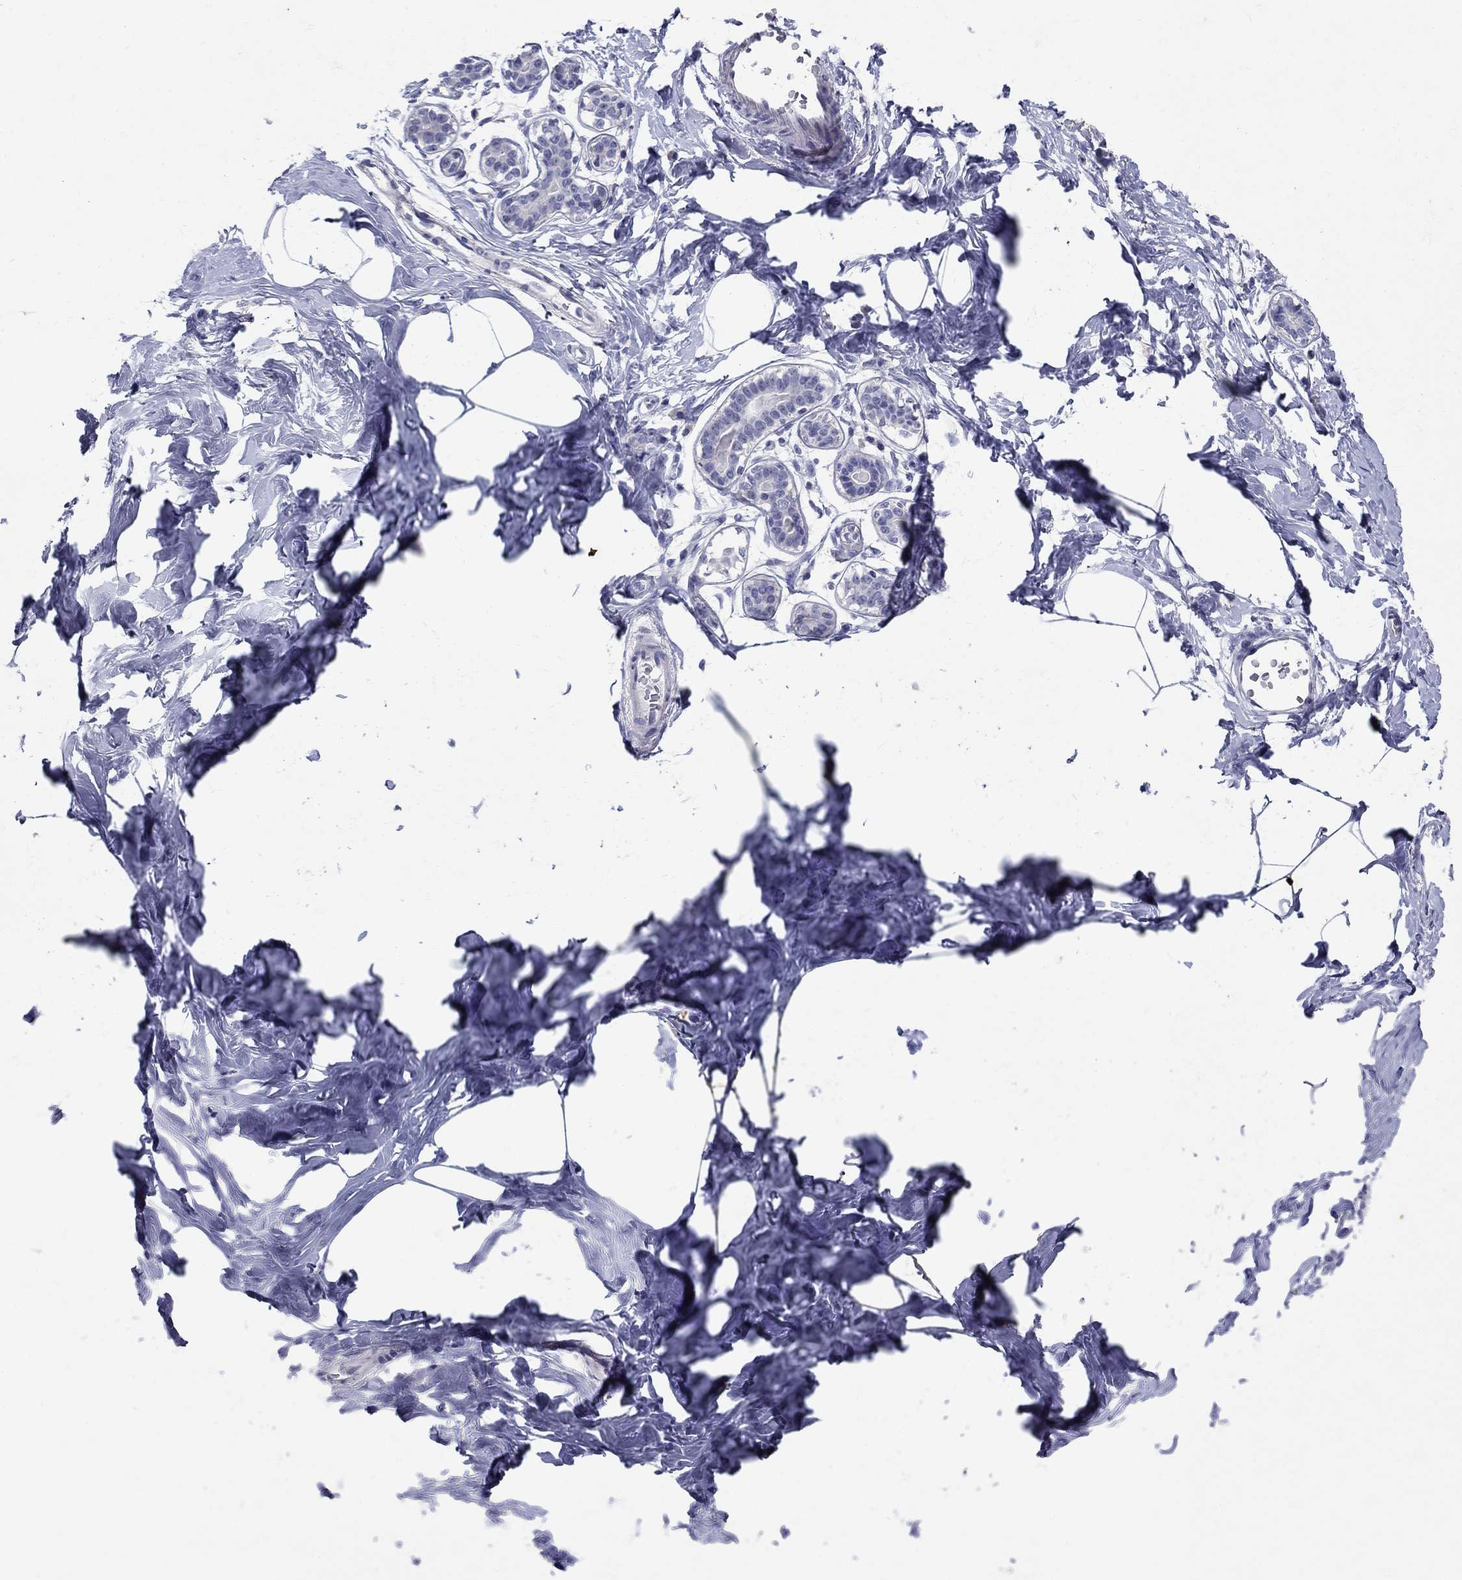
{"staining": {"intensity": "negative", "quantity": "none", "location": "none"}, "tissue": "breast", "cell_type": "Adipocytes", "image_type": "normal", "snomed": [{"axis": "morphology", "description": "Normal tissue, NOS"}, {"axis": "morphology", "description": "Lobular carcinoma, in situ"}, {"axis": "topography", "description": "Breast"}], "caption": "Adipocytes show no significant protein expression in unremarkable breast. (DAB IHC, high magnification).", "gene": "TP53TG5", "patient": {"sex": "female", "age": 35}}